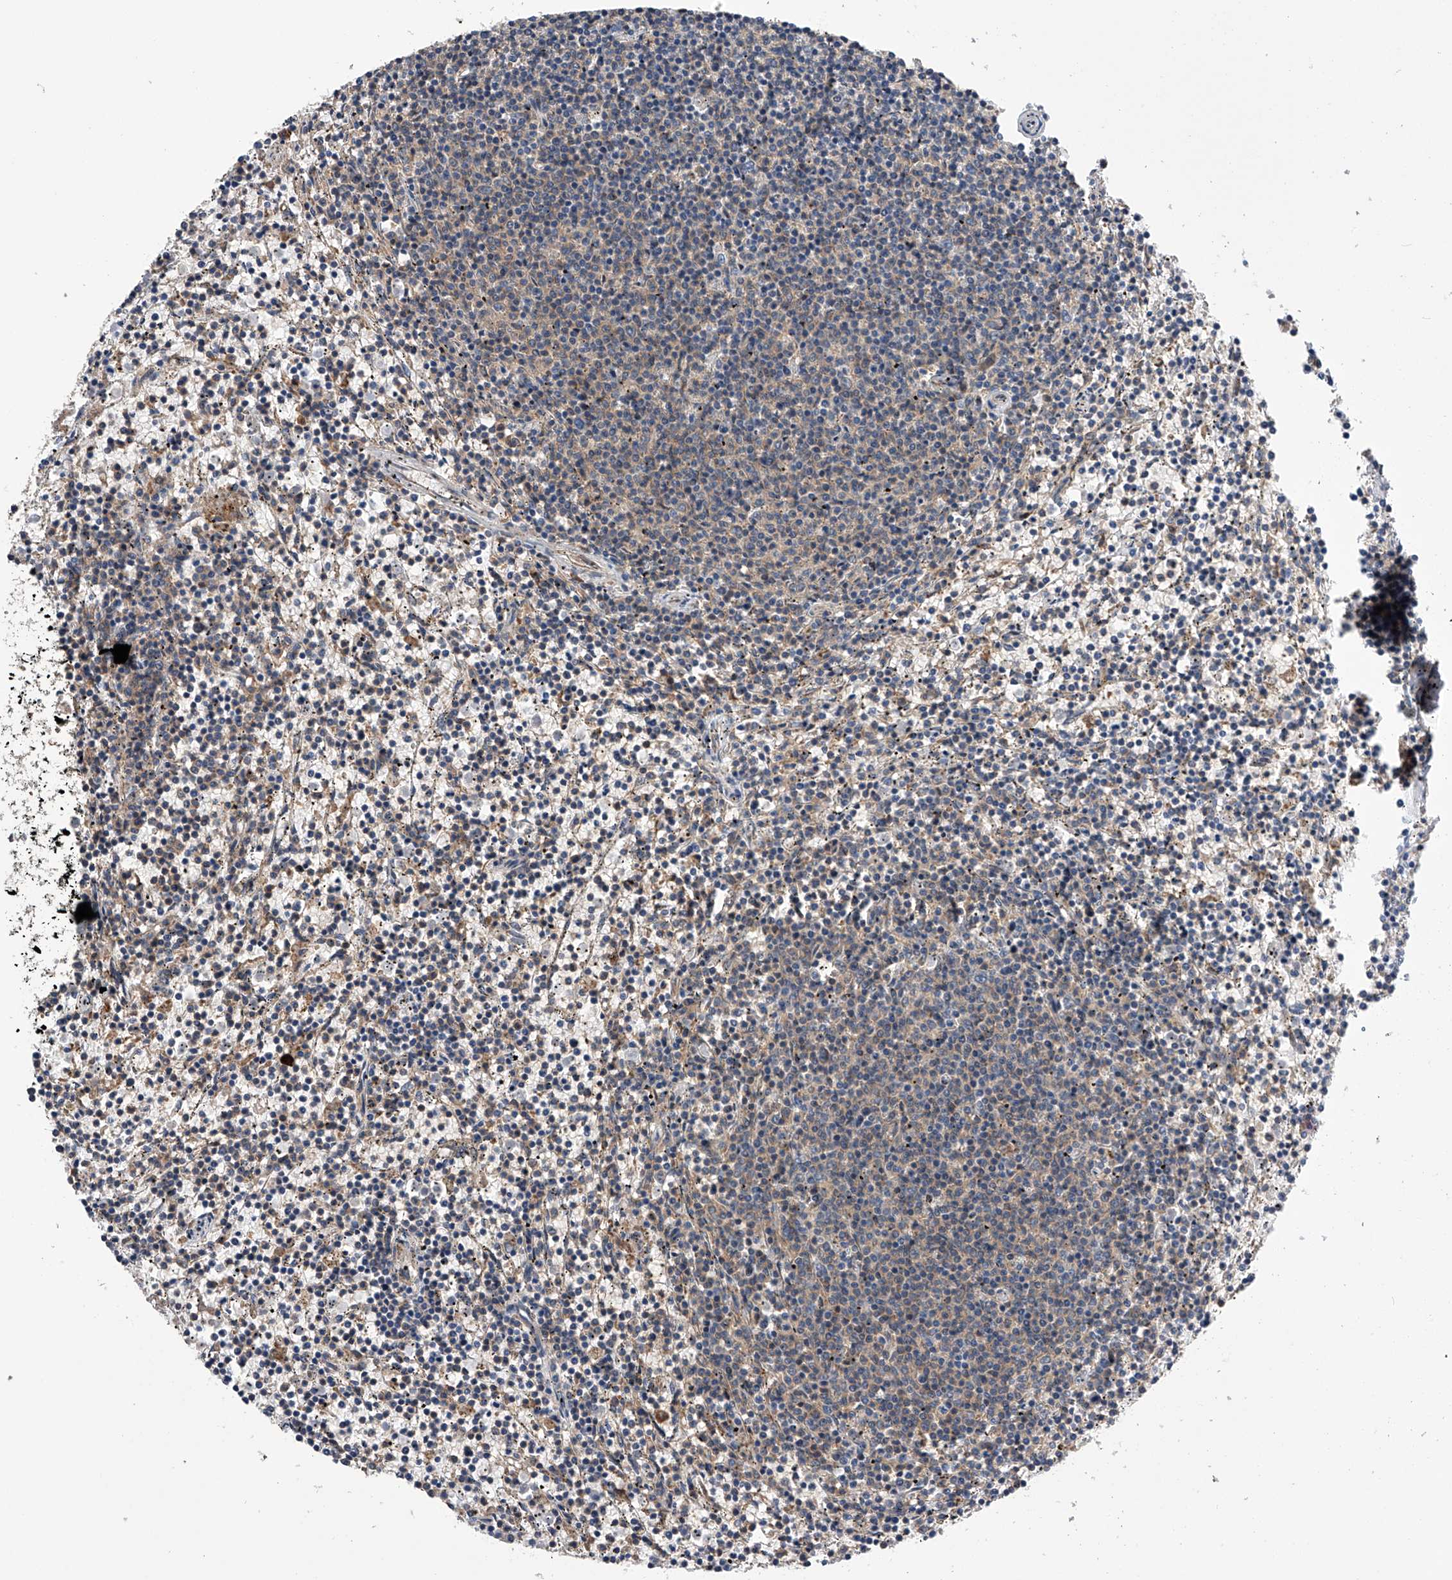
{"staining": {"intensity": "weak", "quantity": "<25%", "location": "cytoplasmic/membranous"}, "tissue": "lymphoma", "cell_type": "Tumor cells", "image_type": "cancer", "snomed": [{"axis": "morphology", "description": "Malignant lymphoma, non-Hodgkin's type, Low grade"}, {"axis": "topography", "description": "Spleen"}], "caption": "Tumor cells show no significant protein positivity in lymphoma.", "gene": "SPOCK1", "patient": {"sex": "female", "age": 50}}